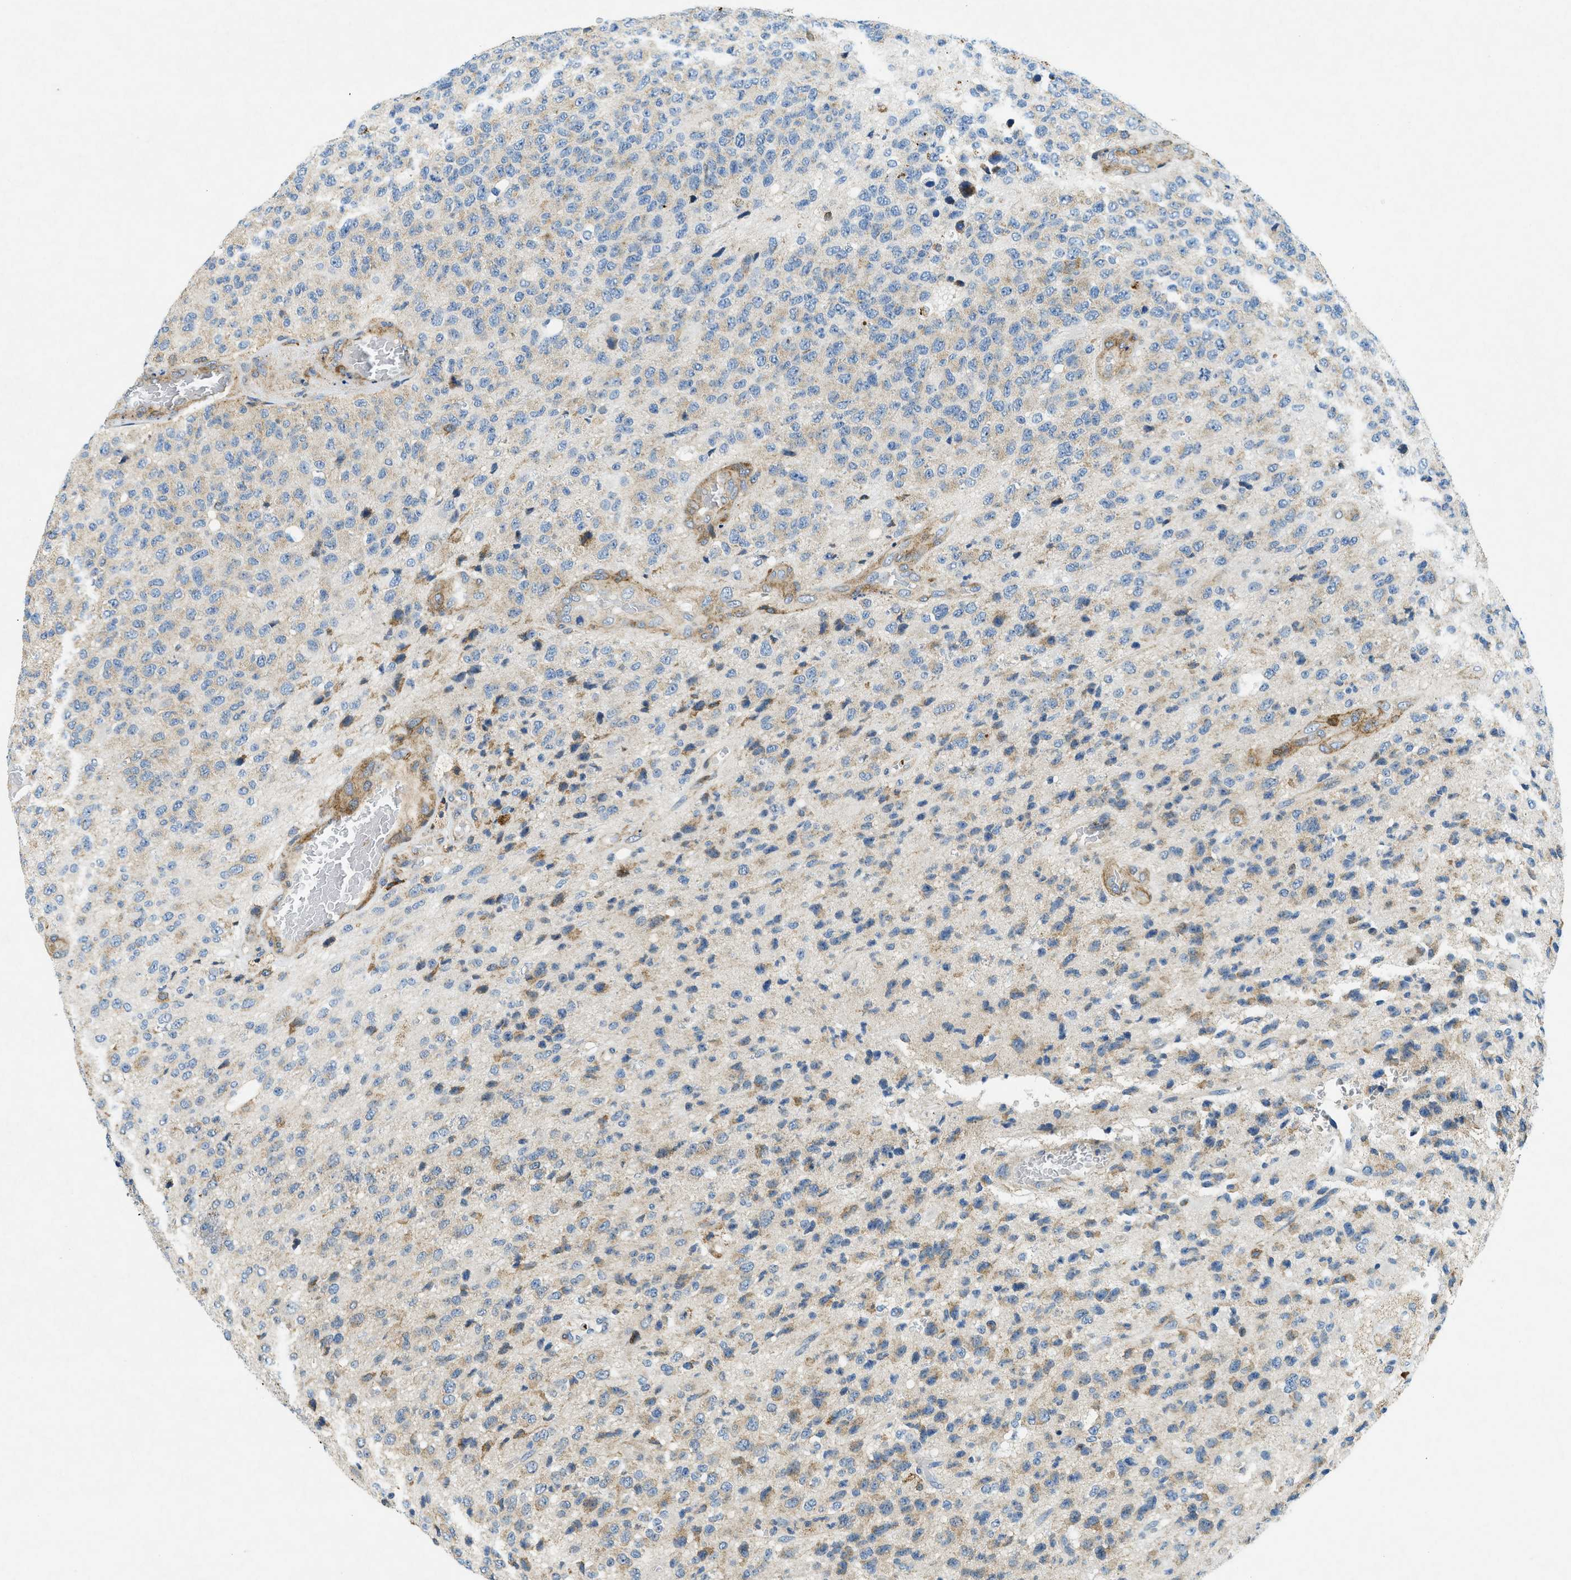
{"staining": {"intensity": "weak", "quantity": "25%-75%", "location": "cytoplasmic/membranous"}, "tissue": "glioma", "cell_type": "Tumor cells", "image_type": "cancer", "snomed": [{"axis": "morphology", "description": "Glioma, malignant, High grade"}, {"axis": "topography", "description": "pancreas cauda"}], "caption": "Weak cytoplasmic/membranous positivity for a protein is present in approximately 25%-75% of tumor cells of malignant glioma (high-grade) using immunohistochemistry (IHC).", "gene": "CSPG4", "patient": {"sex": "male", "age": 60}}